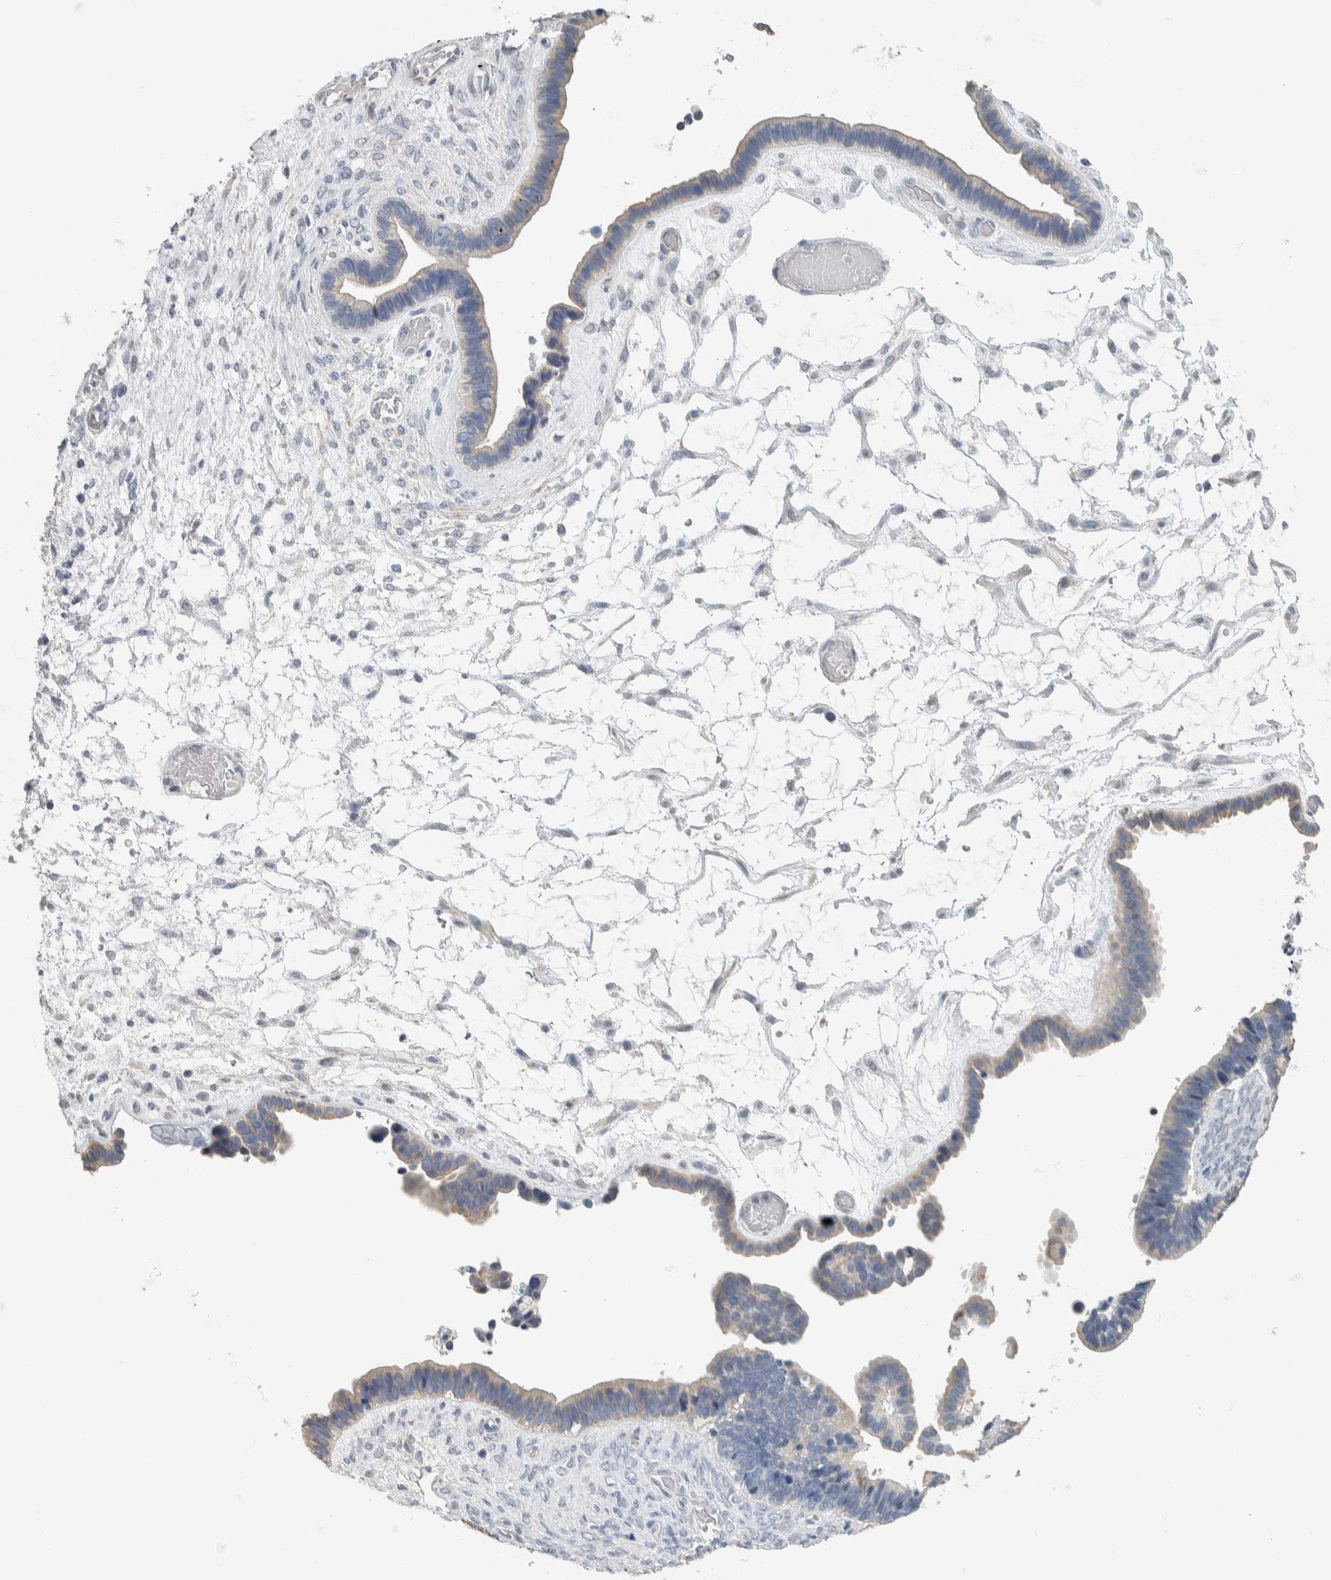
{"staining": {"intensity": "weak", "quantity": "<25%", "location": "cytoplasmic/membranous"}, "tissue": "ovarian cancer", "cell_type": "Tumor cells", "image_type": "cancer", "snomed": [{"axis": "morphology", "description": "Cystadenocarcinoma, serous, NOS"}, {"axis": "topography", "description": "Ovary"}], "caption": "IHC of ovarian cancer (serous cystadenocarcinoma) reveals no positivity in tumor cells.", "gene": "NEFM", "patient": {"sex": "female", "age": 56}}